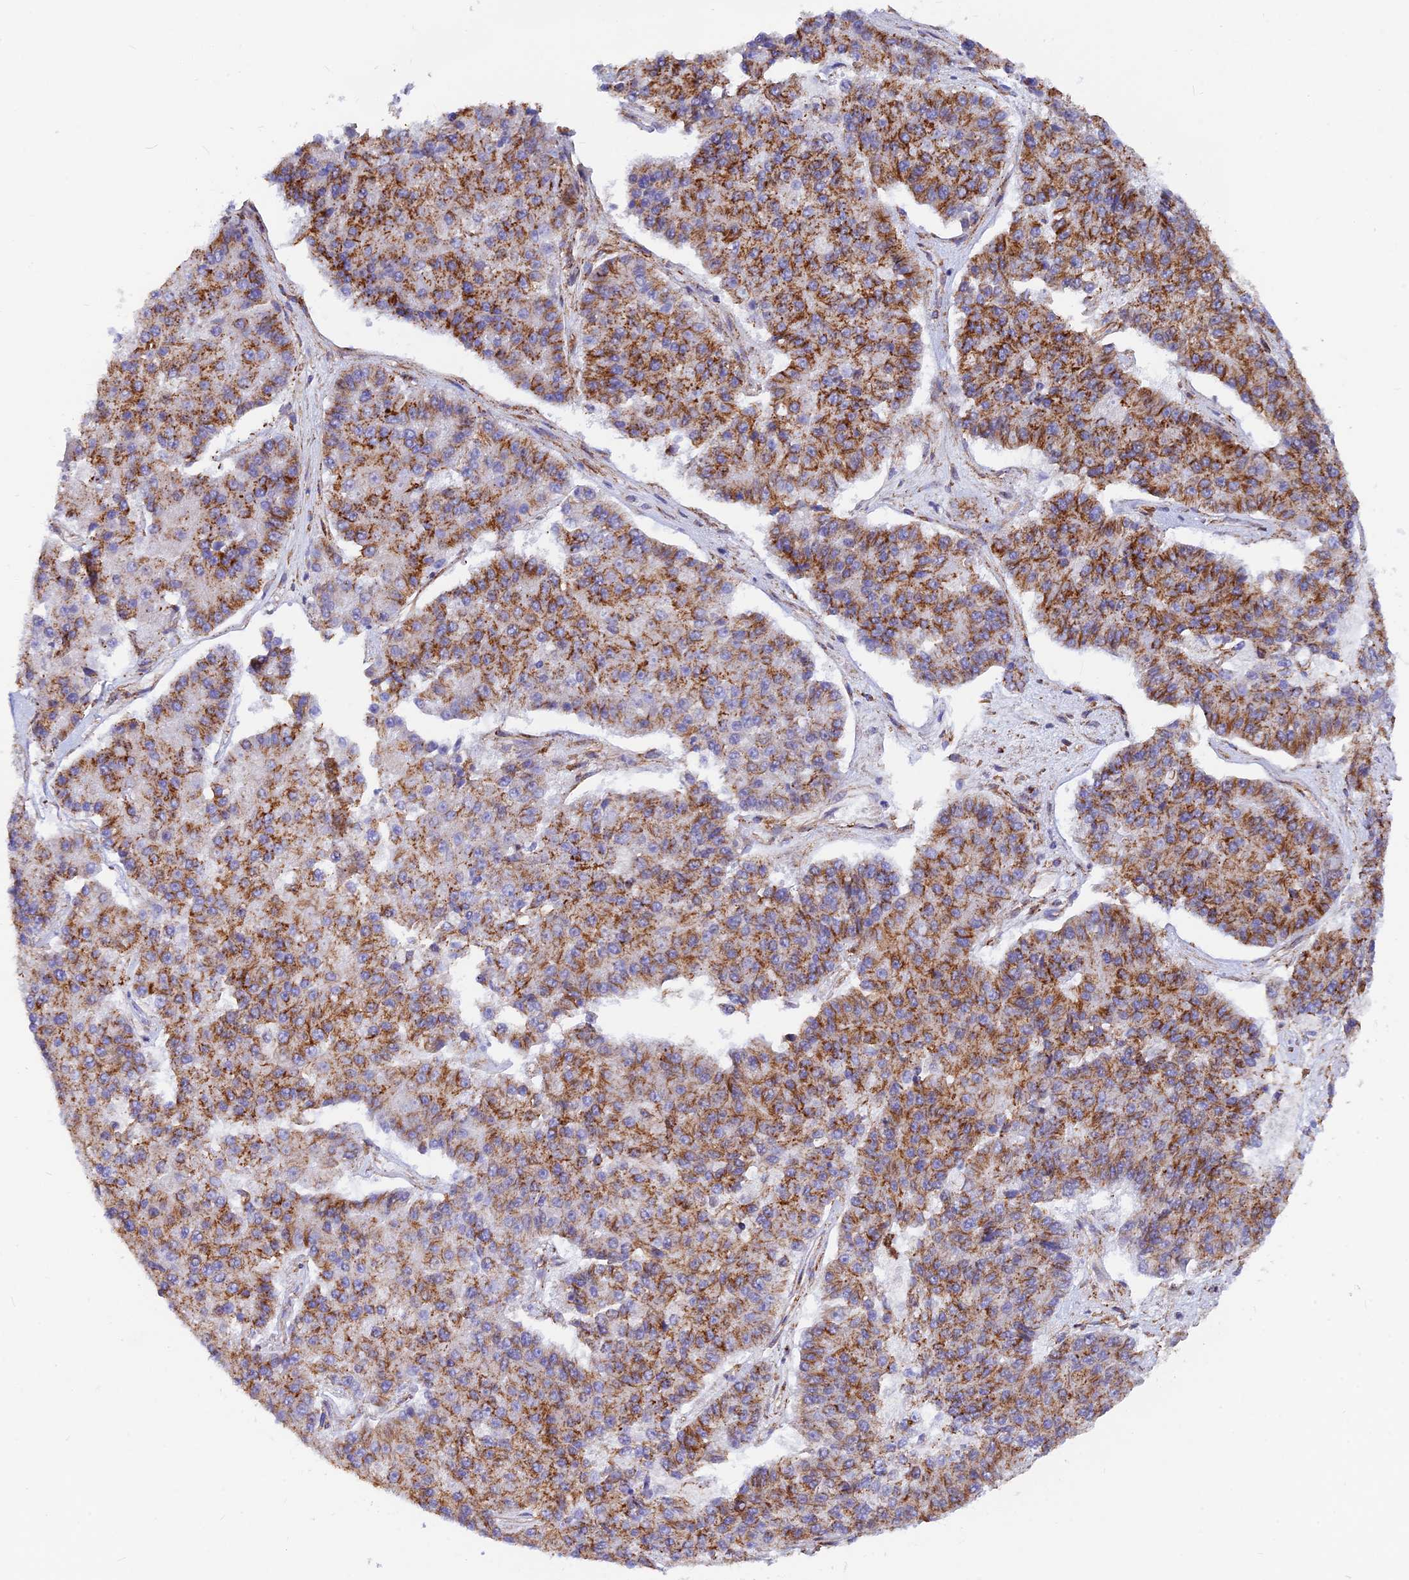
{"staining": {"intensity": "moderate", "quantity": ">75%", "location": "cytoplasmic/membranous"}, "tissue": "pancreatic cancer", "cell_type": "Tumor cells", "image_type": "cancer", "snomed": [{"axis": "morphology", "description": "Adenocarcinoma, NOS"}, {"axis": "topography", "description": "Pancreas"}], "caption": "Immunohistochemical staining of human pancreatic cancer (adenocarcinoma) reveals medium levels of moderate cytoplasmic/membranous protein staining in approximately >75% of tumor cells.", "gene": "VSTM2L", "patient": {"sex": "male", "age": 50}}